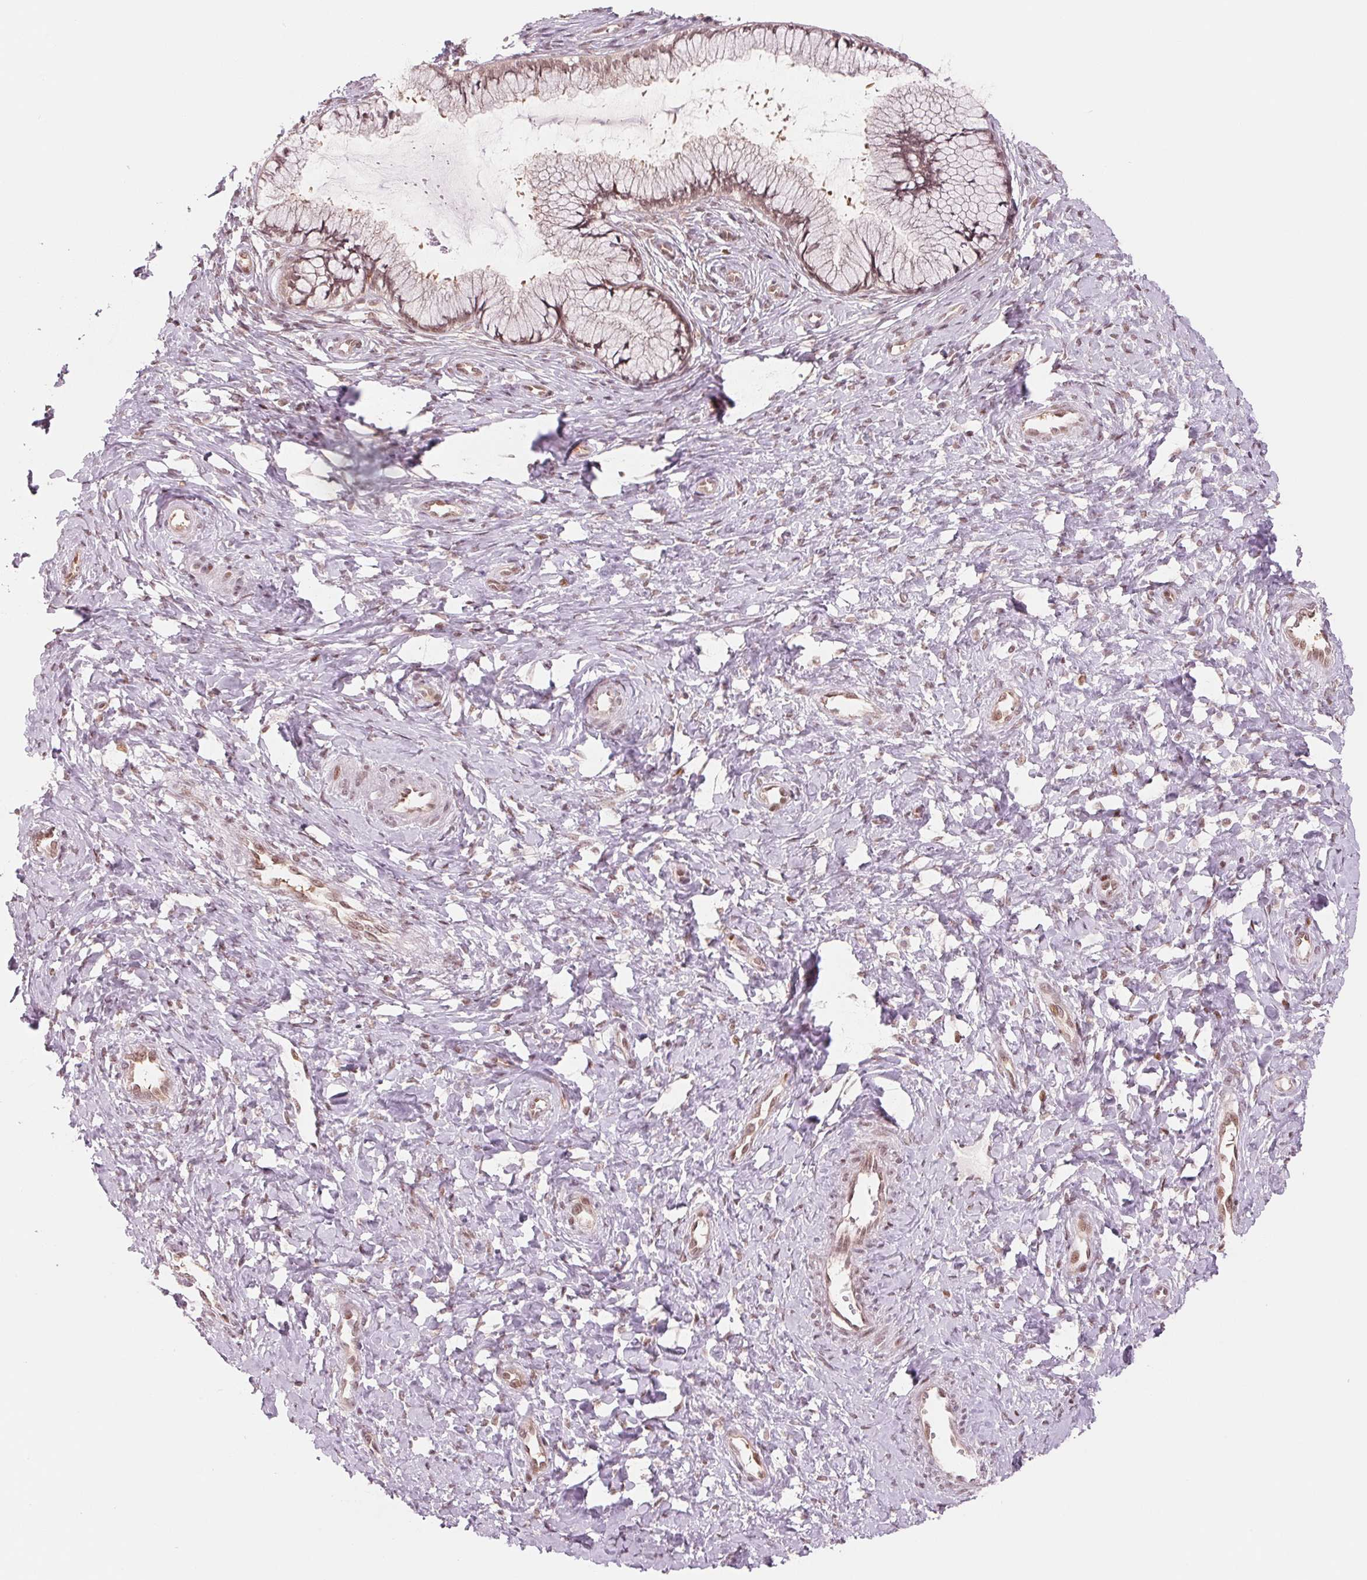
{"staining": {"intensity": "weak", "quantity": "25%-75%", "location": "nuclear"}, "tissue": "cervix", "cell_type": "Glandular cells", "image_type": "normal", "snomed": [{"axis": "morphology", "description": "Normal tissue, NOS"}, {"axis": "topography", "description": "Cervix"}], "caption": "This is a histology image of immunohistochemistry (IHC) staining of normal cervix, which shows weak staining in the nuclear of glandular cells.", "gene": "DNAJB6", "patient": {"sex": "female", "age": 37}}